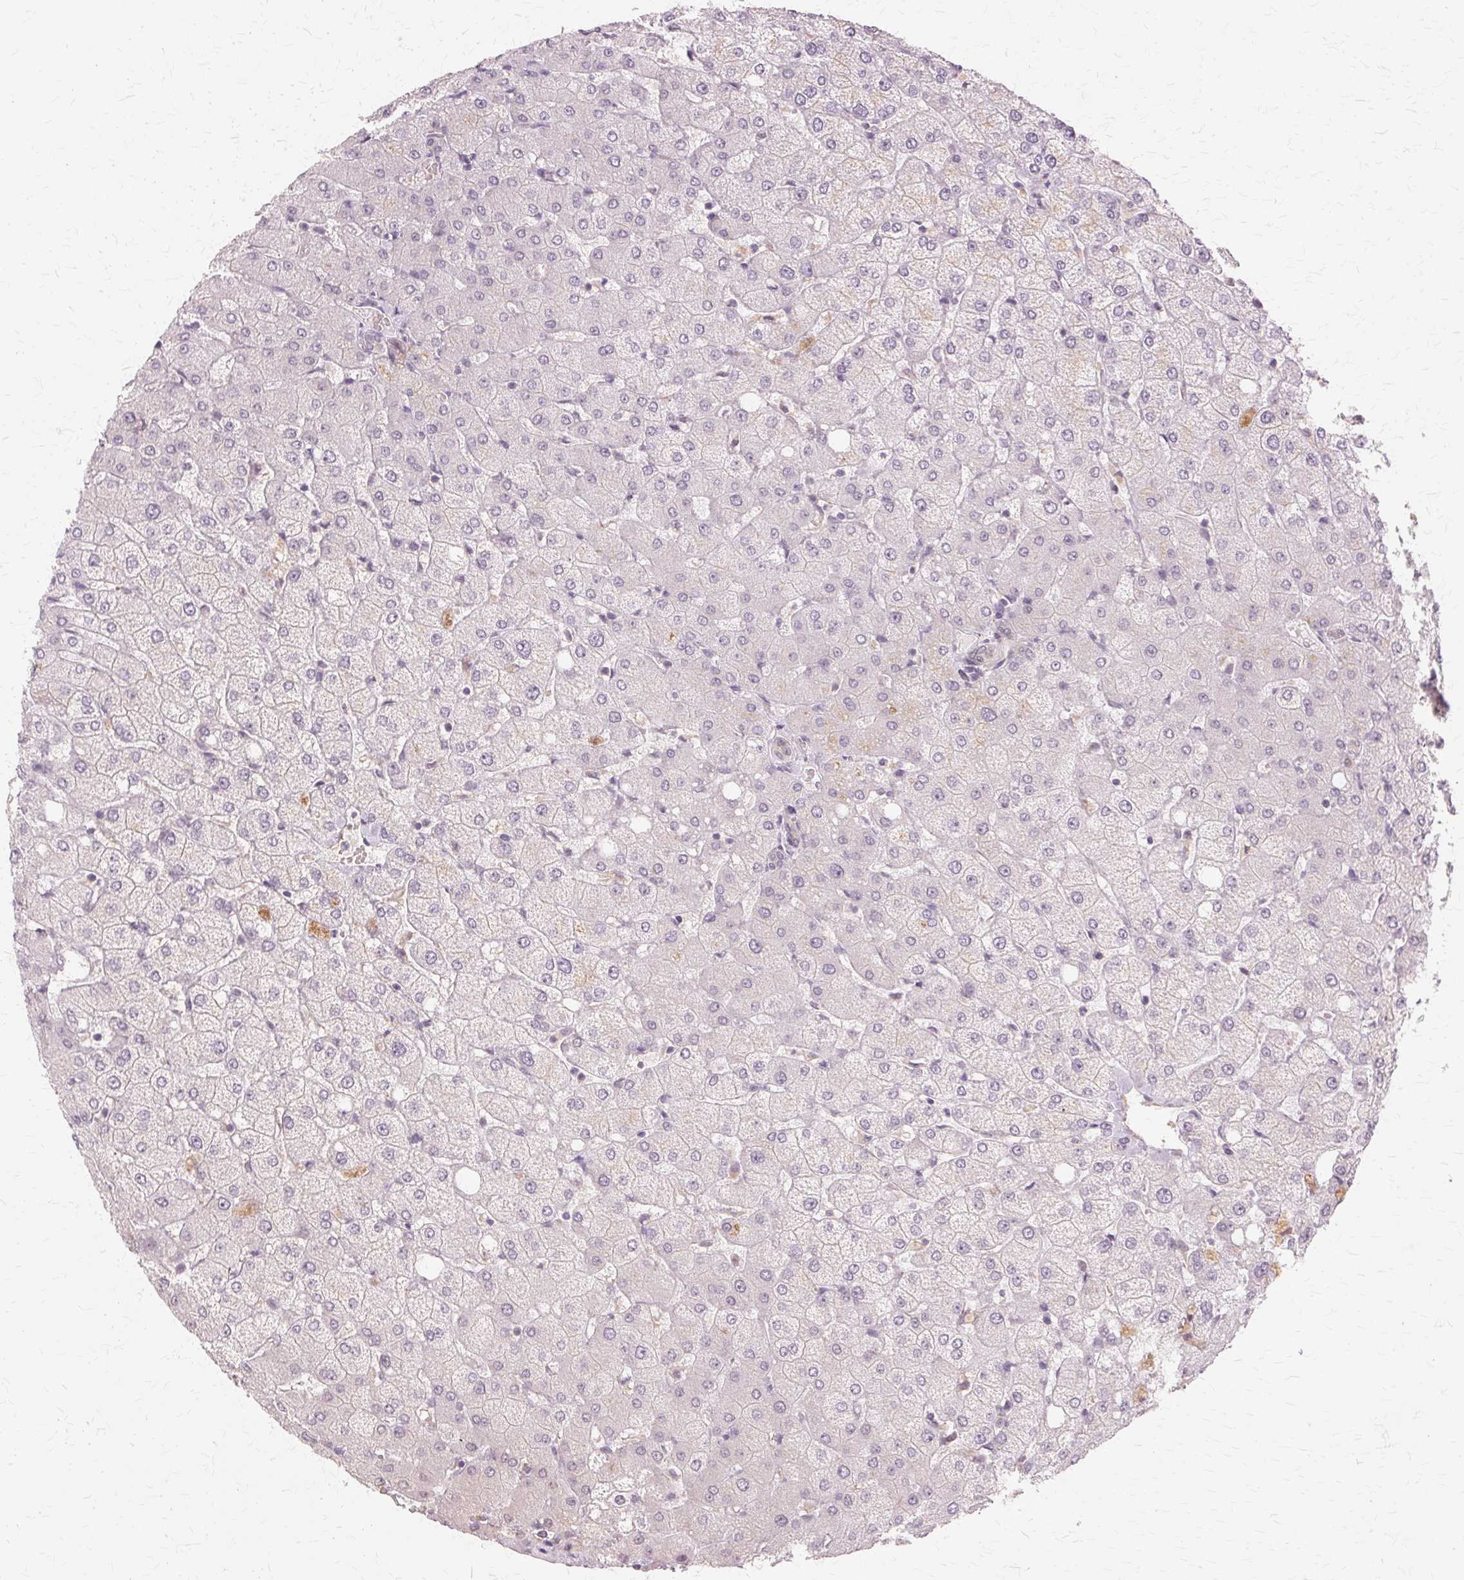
{"staining": {"intensity": "negative", "quantity": "none", "location": "none"}, "tissue": "liver", "cell_type": "Cholangiocytes", "image_type": "normal", "snomed": [{"axis": "morphology", "description": "Normal tissue, NOS"}, {"axis": "topography", "description": "Liver"}], "caption": "There is no significant expression in cholangiocytes of liver. The staining is performed using DAB (3,3'-diaminobenzidine) brown chromogen with nuclei counter-stained in using hematoxylin.", "gene": "PRMT5", "patient": {"sex": "female", "age": 54}}